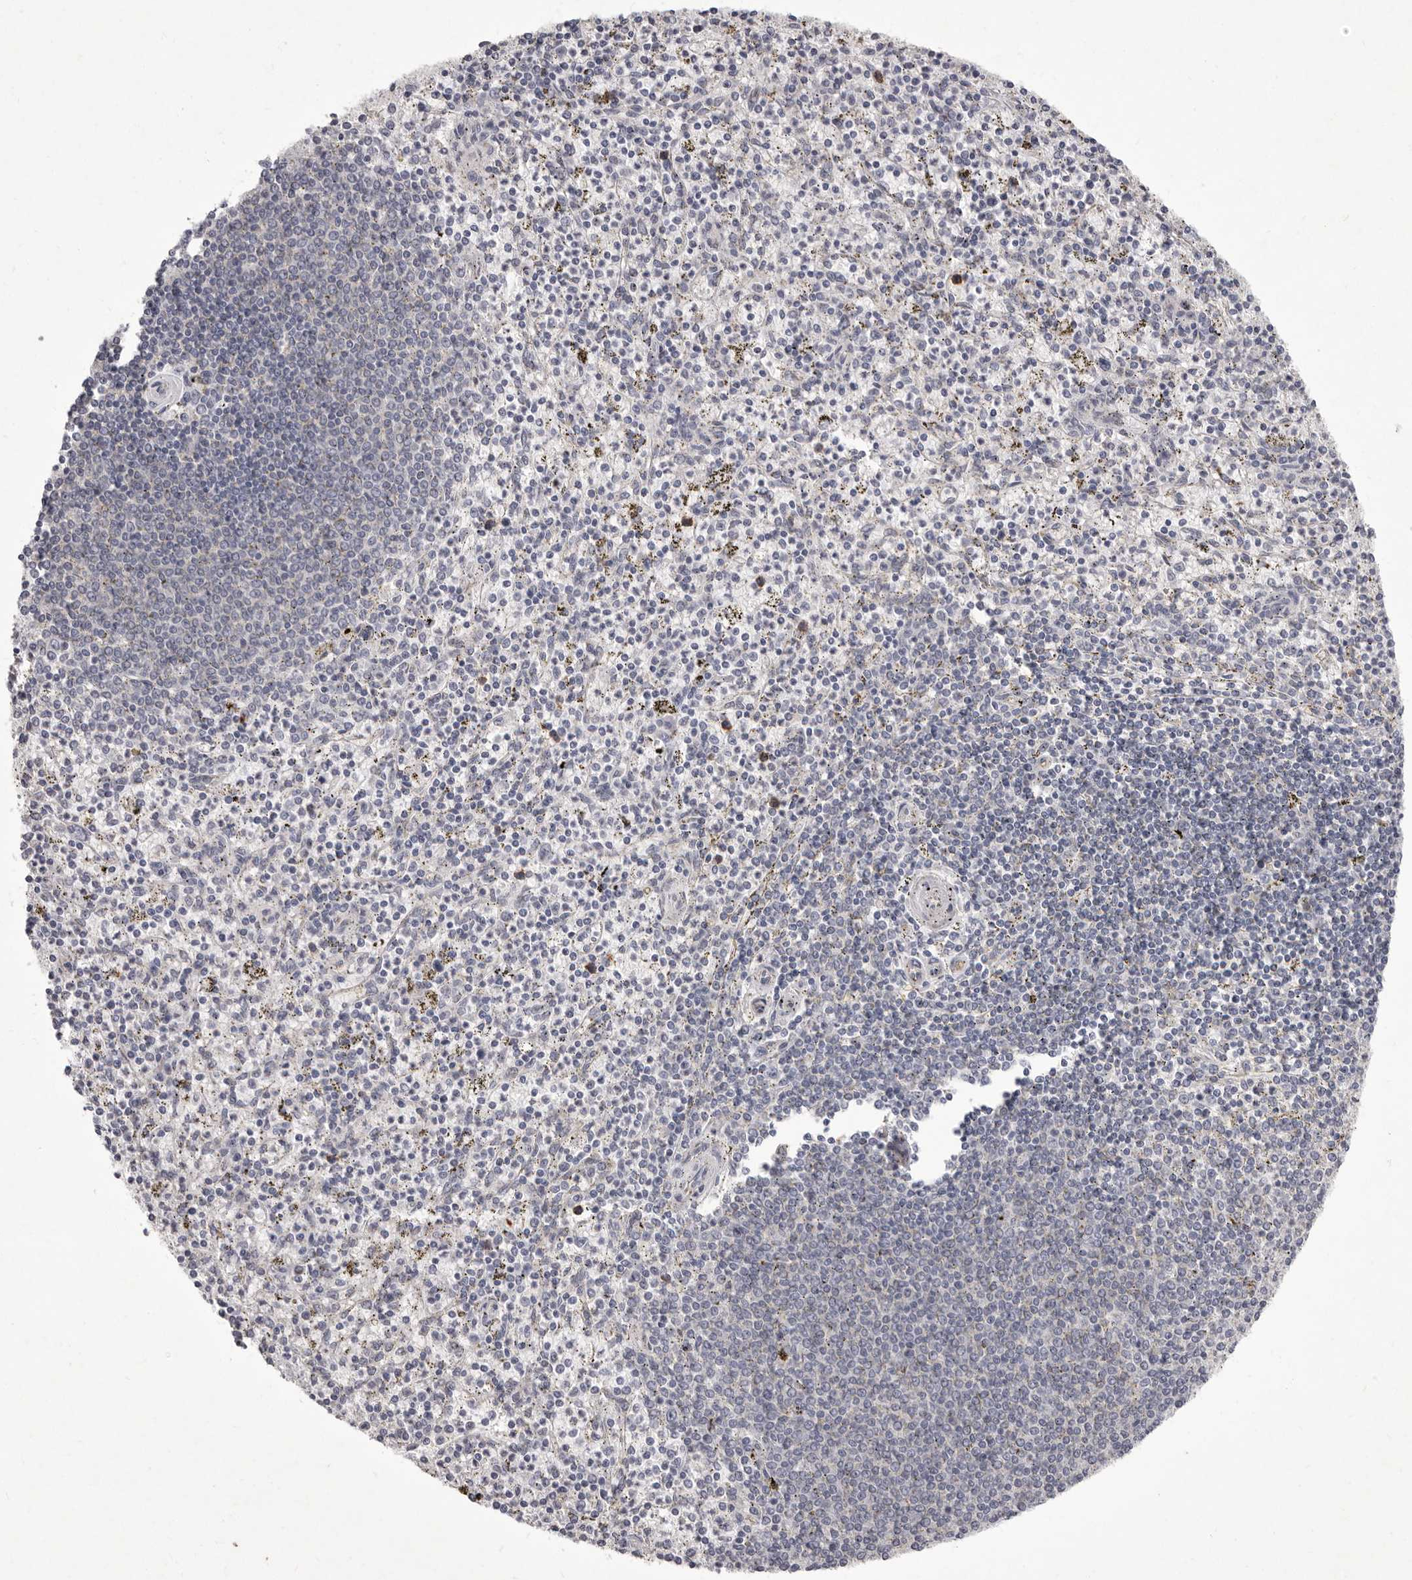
{"staining": {"intensity": "negative", "quantity": "none", "location": "none"}, "tissue": "spleen", "cell_type": "Cells in red pulp", "image_type": "normal", "snomed": [{"axis": "morphology", "description": "Normal tissue, NOS"}, {"axis": "topography", "description": "Spleen"}], "caption": "Photomicrograph shows no significant protein staining in cells in red pulp of unremarkable spleen. Brightfield microscopy of IHC stained with DAB (brown) and hematoxylin (blue), captured at high magnification.", "gene": "P2RX6", "patient": {"sex": "male", "age": 72}}